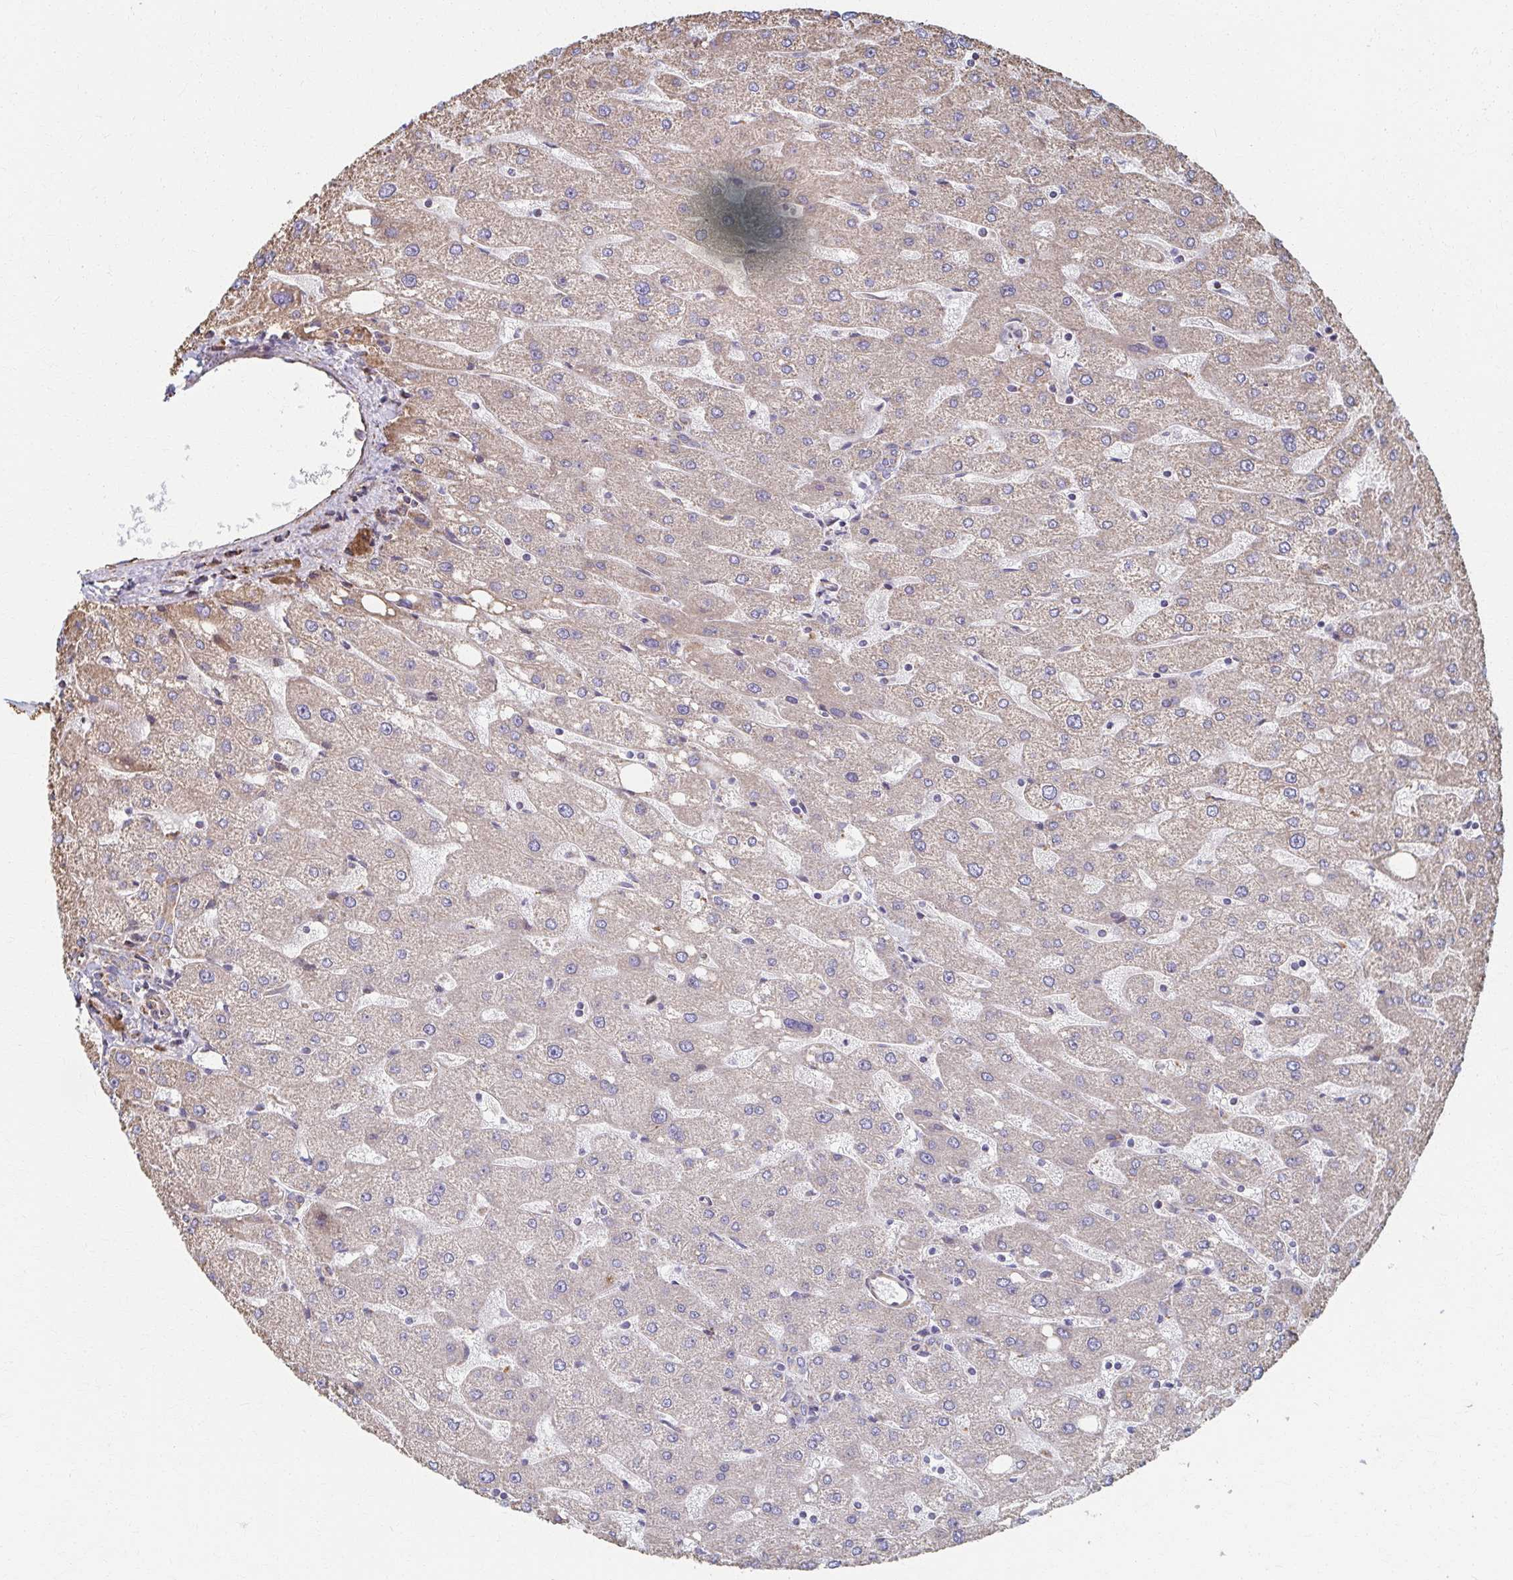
{"staining": {"intensity": "weak", "quantity": "25%-75%", "location": "cytoplasmic/membranous"}, "tissue": "liver", "cell_type": "Cholangiocytes", "image_type": "normal", "snomed": [{"axis": "morphology", "description": "Normal tissue, NOS"}, {"axis": "topography", "description": "Liver"}], "caption": "IHC micrograph of unremarkable liver stained for a protein (brown), which exhibits low levels of weak cytoplasmic/membranous expression in approximately 25%-75% of cholangiocytes.", "gene": "SAT1", "patient": {"sex": "male", "age": 67}}